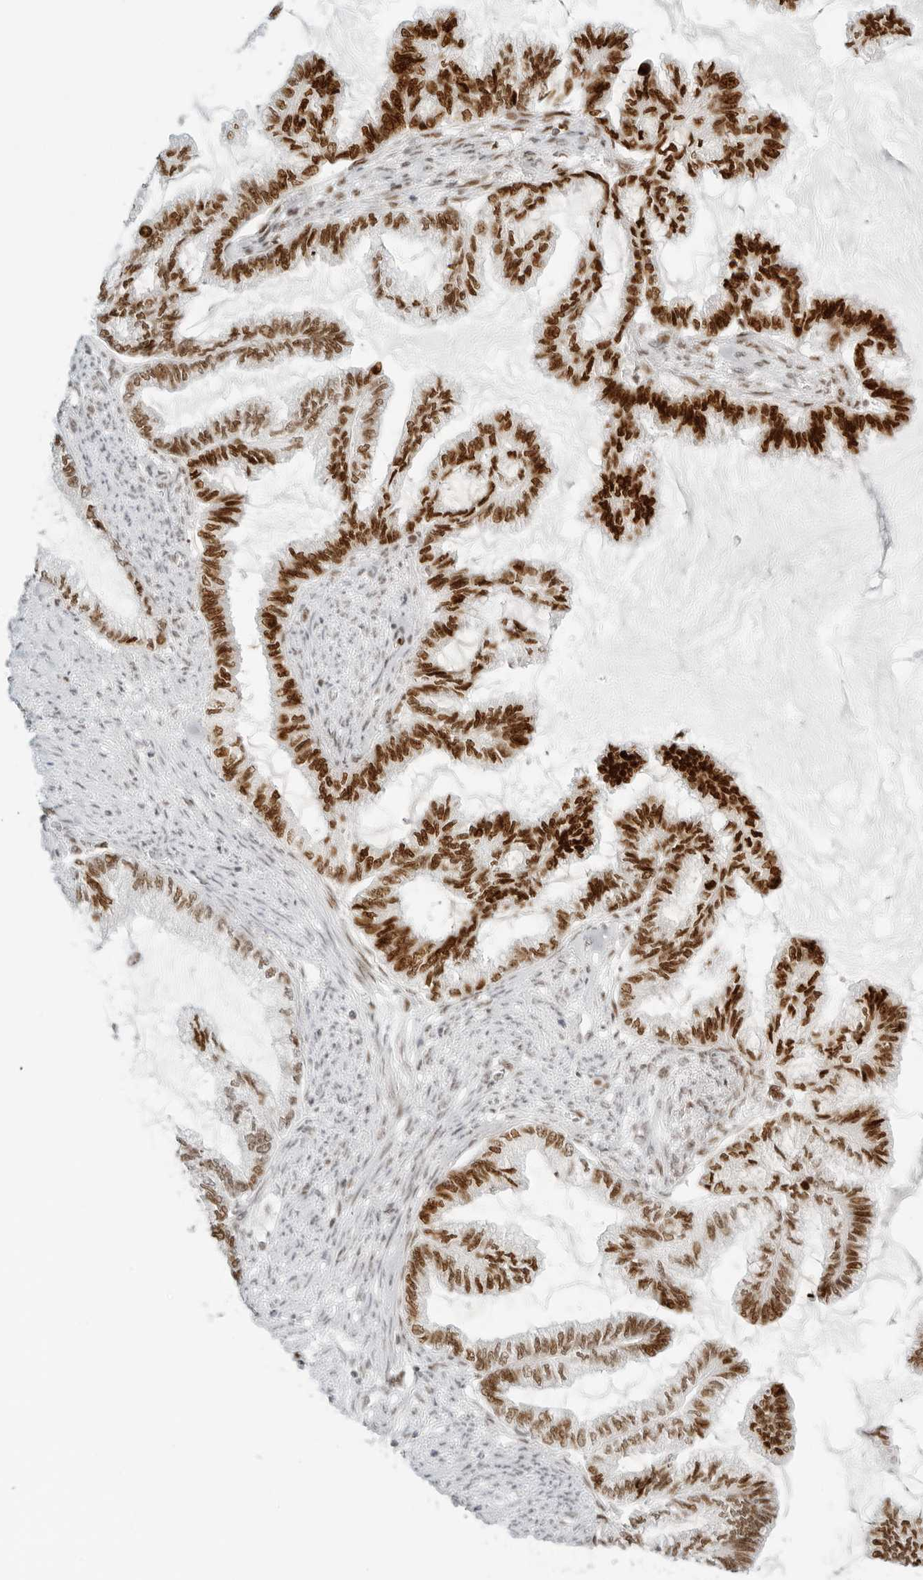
{"staining": {"intensity": "strong", "quantity": ">75%", "location": "nuclear"}, "tissue": "endometrial cancer", "cell_type": "Tumor cells", "image_type": "cancer", "snomed": [{"axis": "morphology", "description": "Adenocarcinoma, NOS"}, {"axis": "topography", "description": "Endometrium"}], "caption": "Immunohistochemical staining of human endometrial cancer (adenocarcinoma) exhibits strong nuclear protein positivity in about >75% of tumor cells. Nuclei are stained in blue.", "gene": "RCC1", "patient": {"sex": "female", "age": 86}}